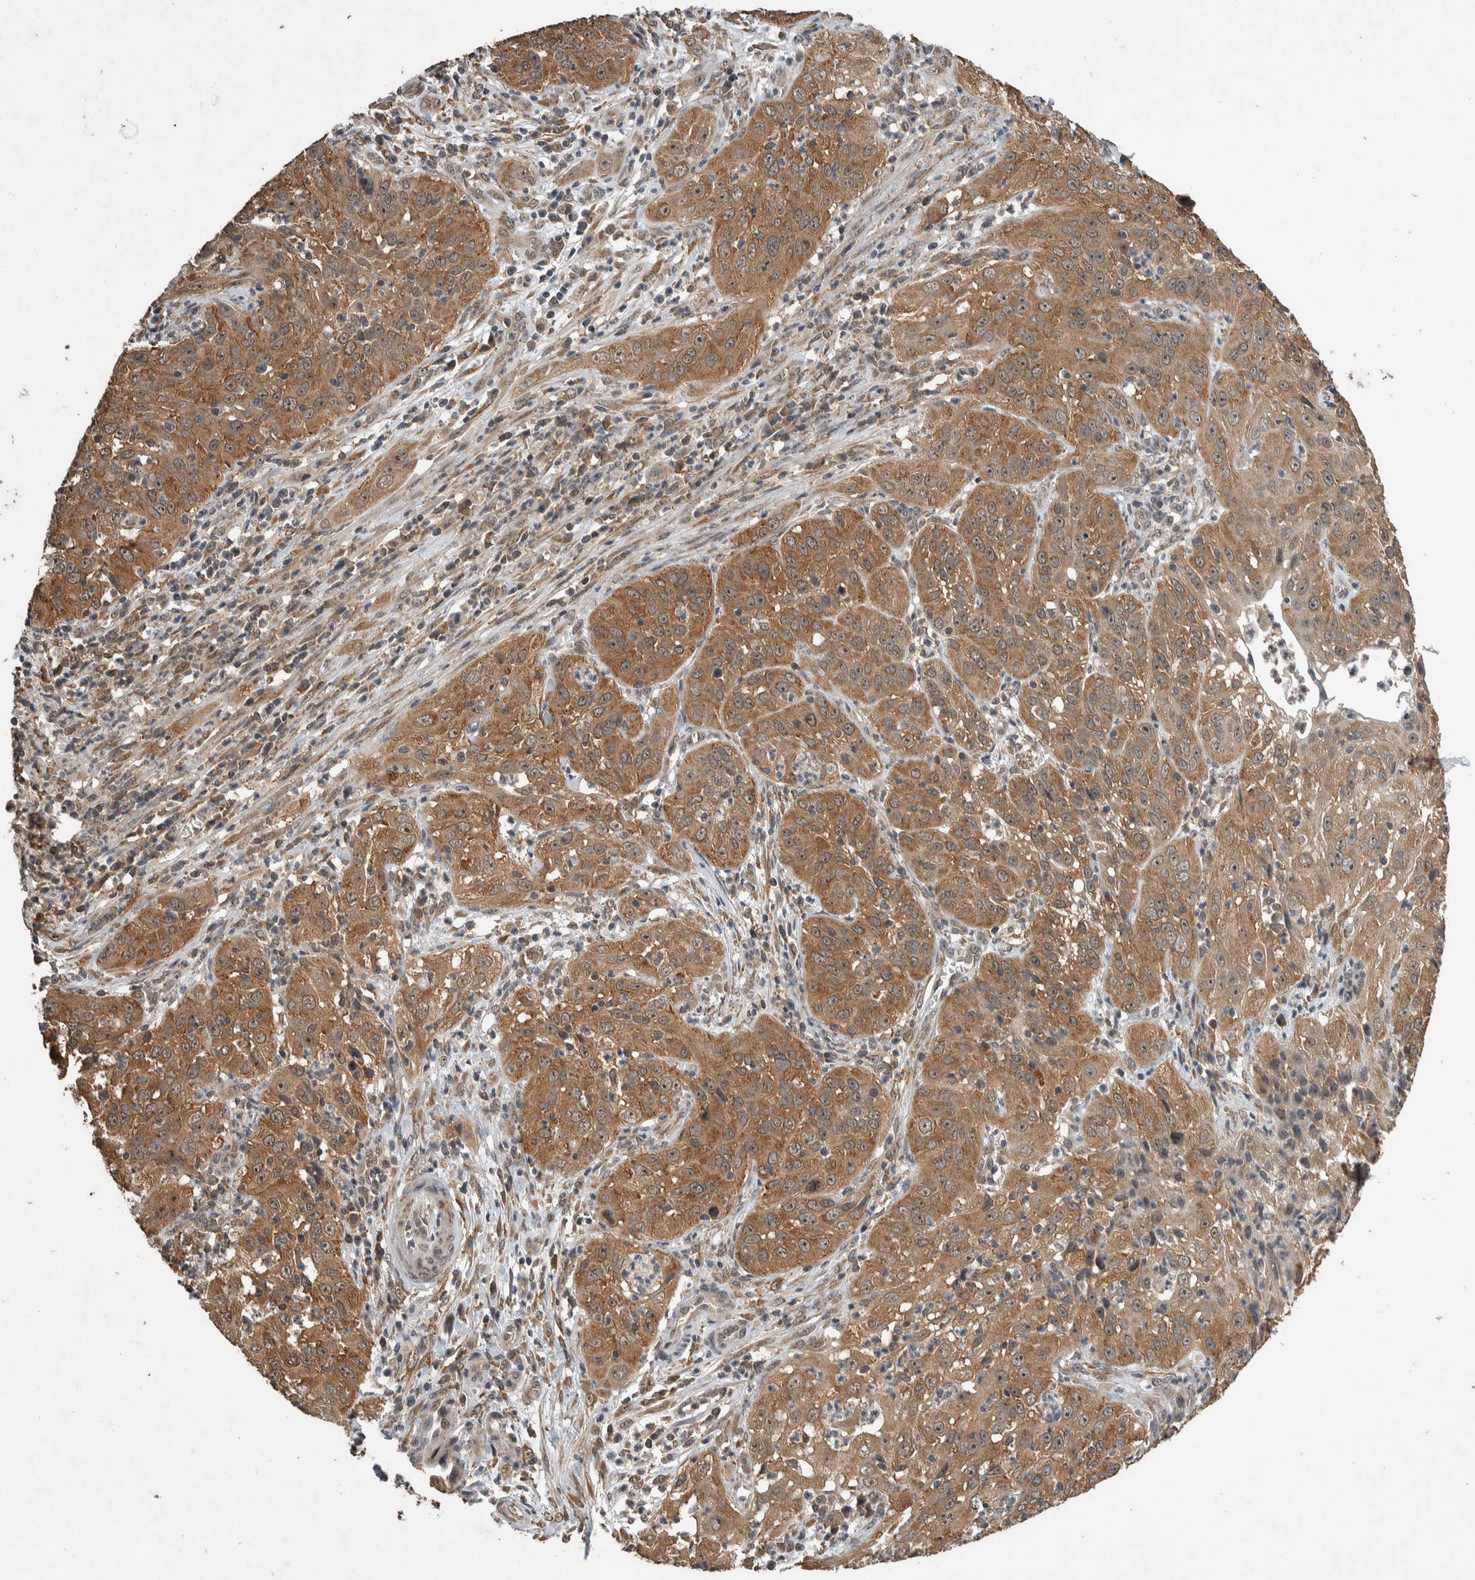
{"staining": {"intensity": "moderate", "quantity": ">75%", "location": "cytoplasmic/membranous,nuclear"}, "tissue": "cervical cancer", "cell_type": "Tumor cells", "image_type": "cancer", "snomed": [{"axis": "morphology", "description": "Squamous cell carcinoma, NOS"}, {"axis": "topography", "description": "Cervix"}], "caption": "Cervical cancer was stained to show a protein in brown. There is medium levels of moderate cytoplasmic/membranous and nuclear expression in approximately >75% of tumor cells.", "gene": "DVL2", "patient": {"sex": "female", "age": 32}}